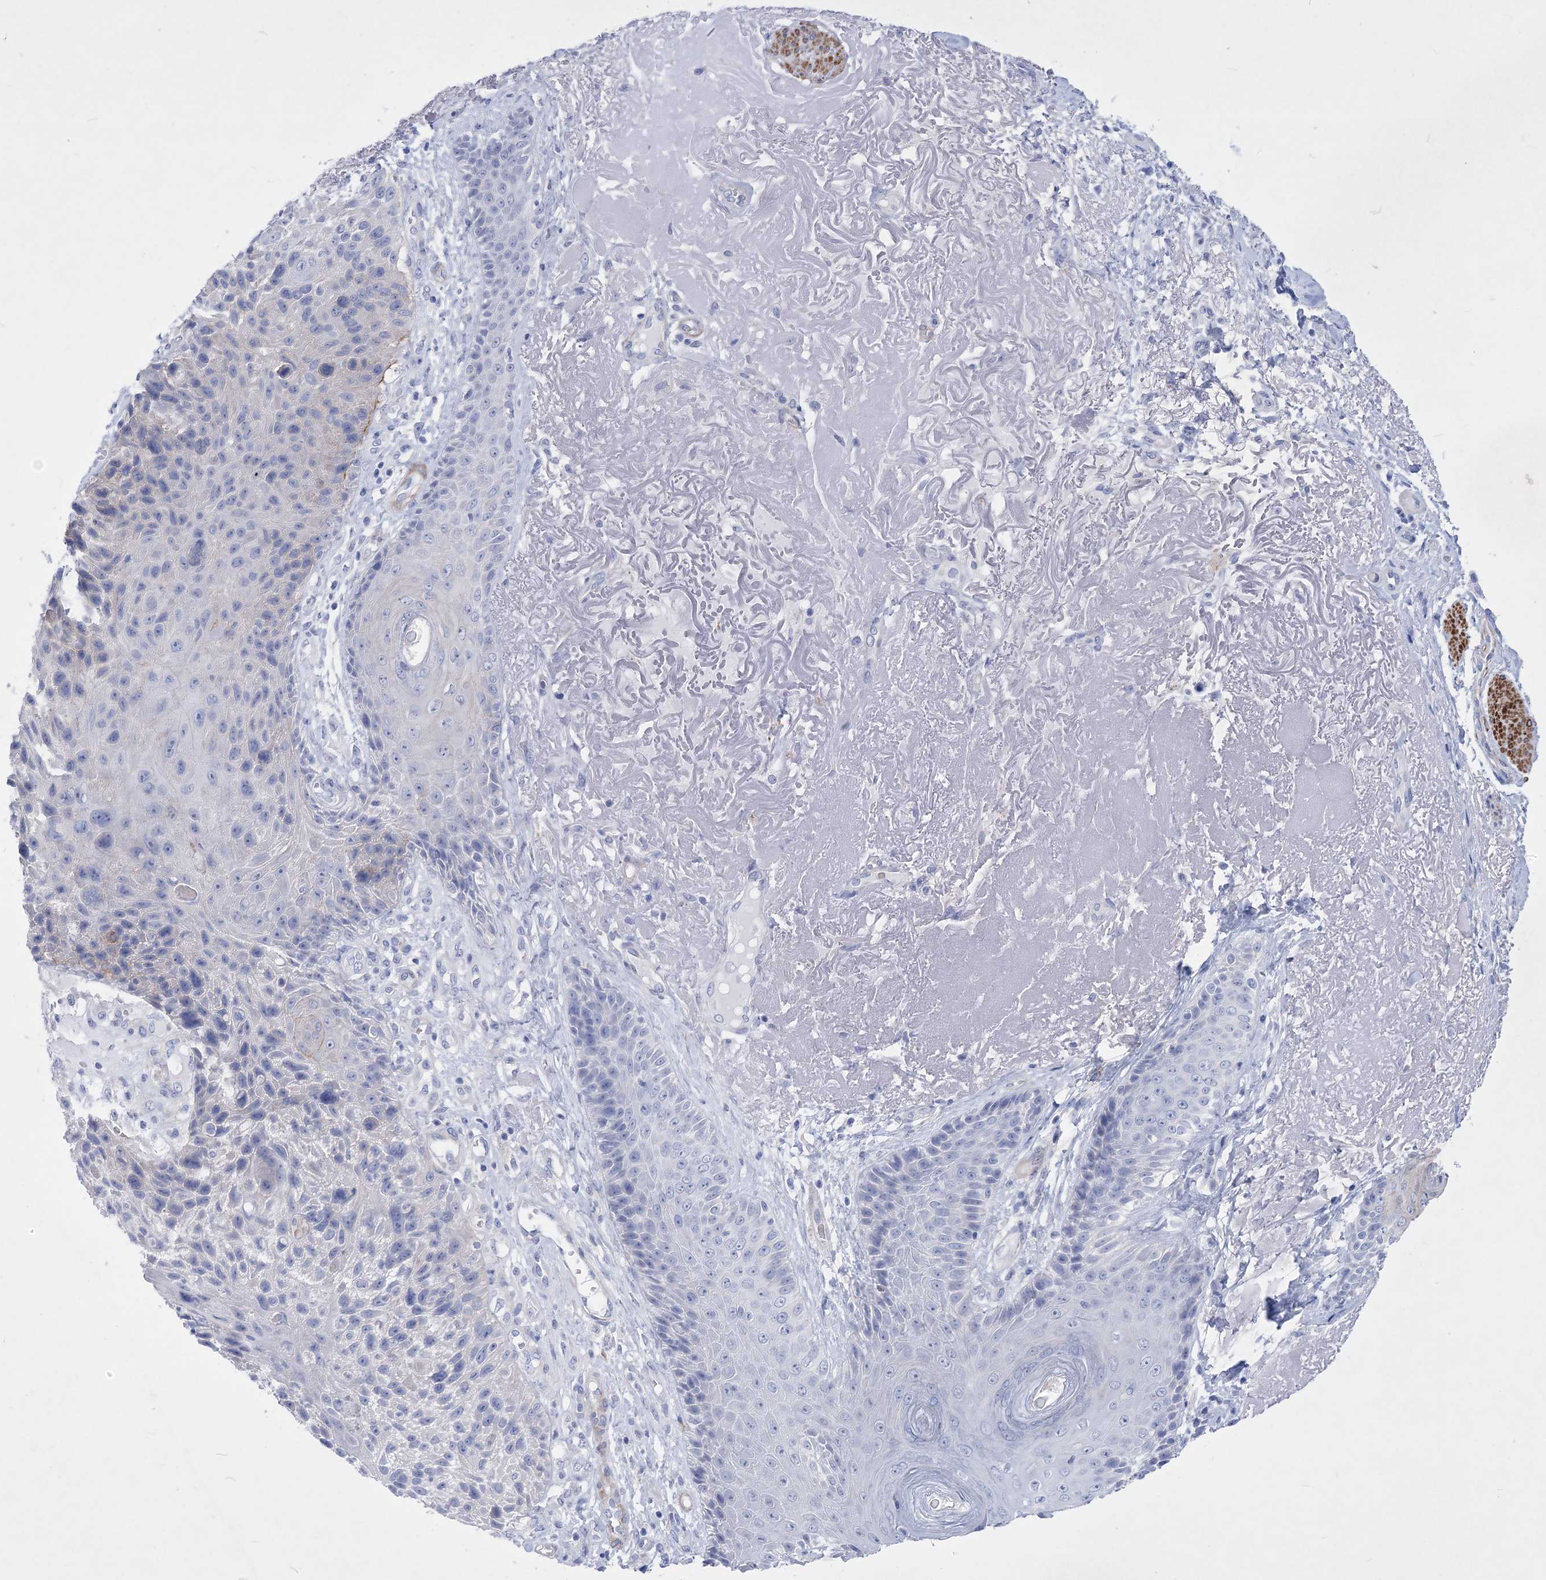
{"staining": {"intensity": "negative", "quantity": "none", "location": "none"}, "tissue": "skin cancer", "cell_type": "Tumor cells", "image_type": "cancer", "snomed": [{"axis": "morphology", "description": "Squamous cell carcinoma, NOS"}, {"axis": "topography", "description": "Skin"}], "caption": "Tumor cells are negative for brown protein staining in squamous cell carcinoma (skin). (DAB IHC visualized using brightfield microscopy, high magnification).", "gene": "WDR74", "patient": {"sex": "female", "age": 88}}